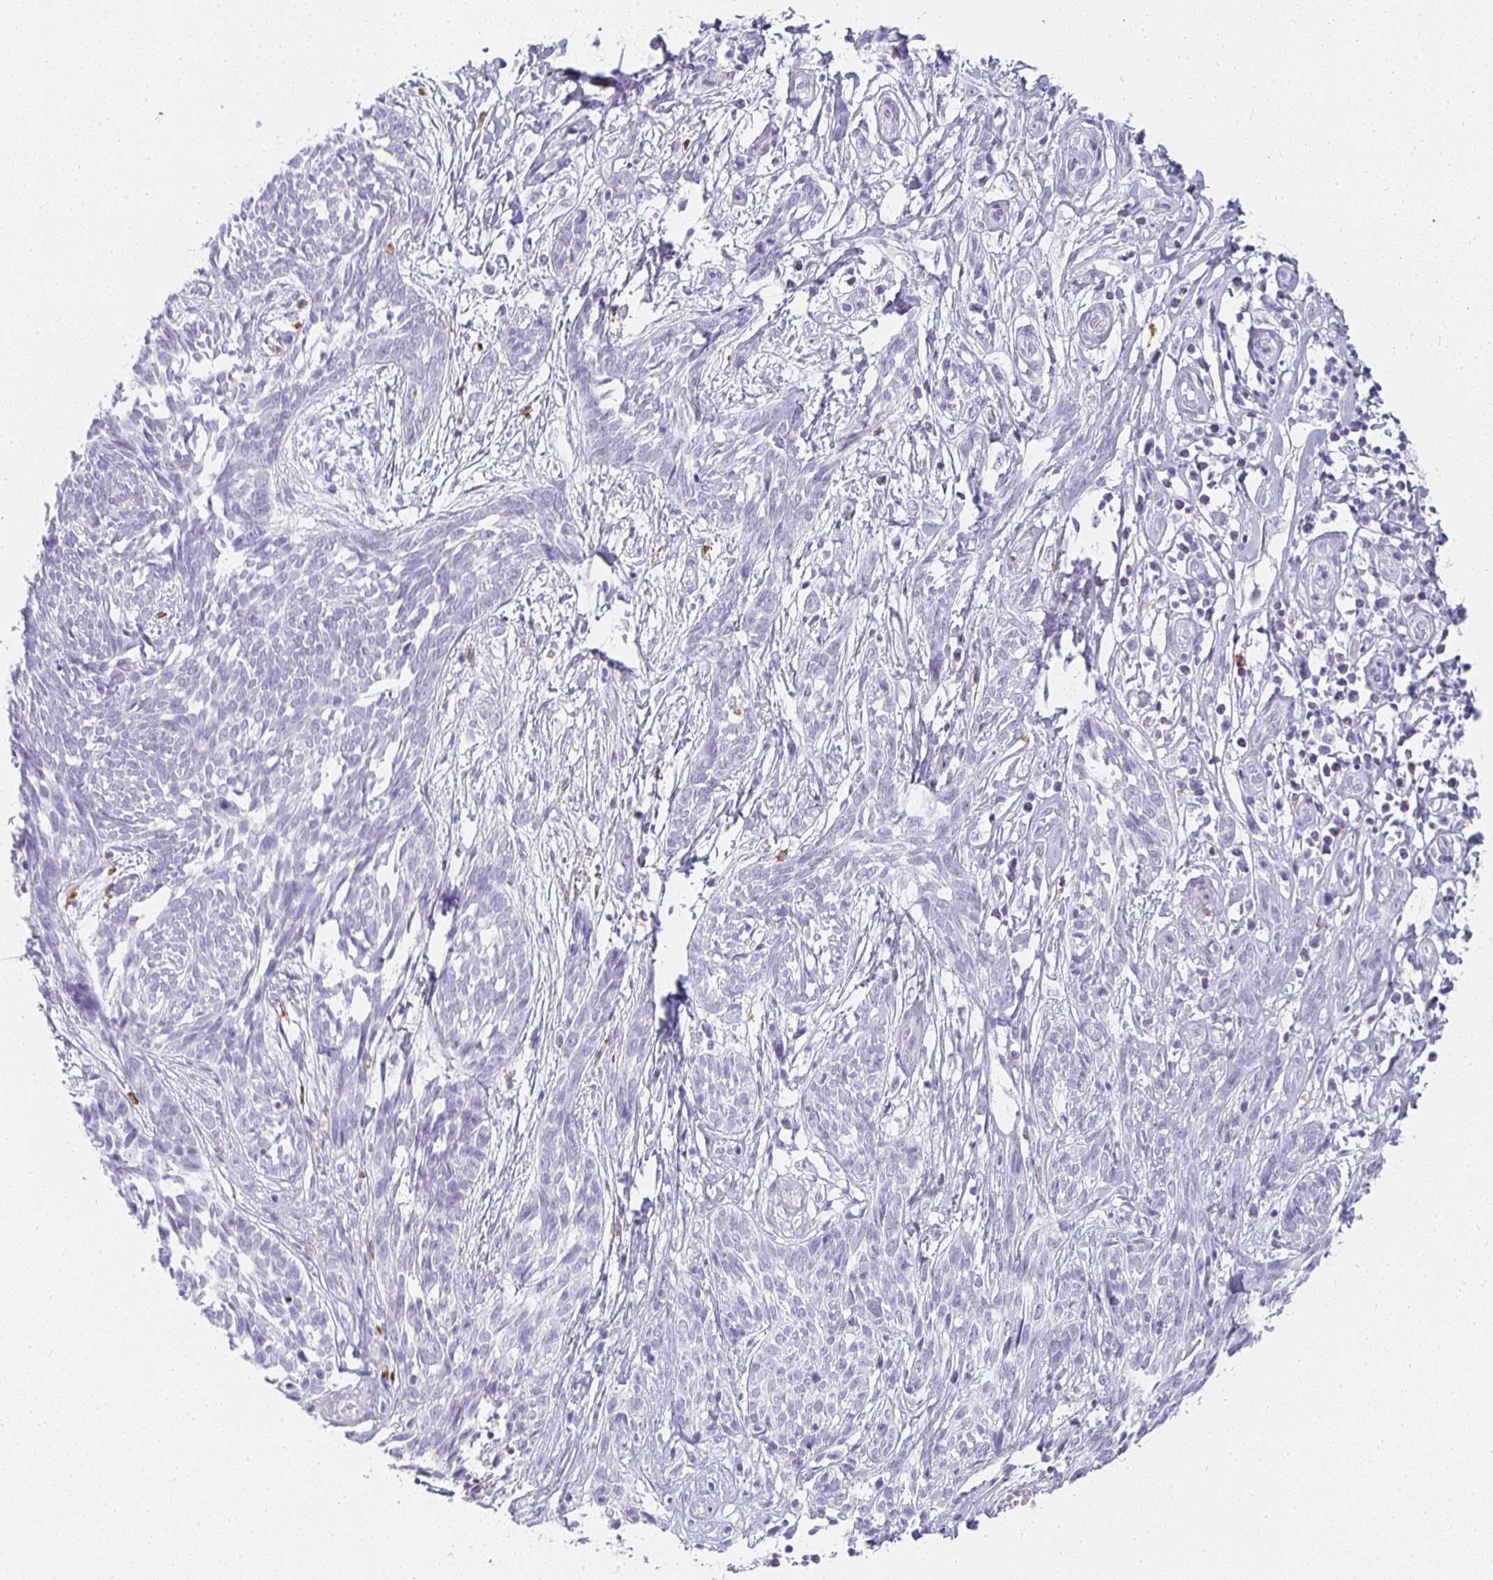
{"staining": {"intensity": "negative", "quantity": "none", "location": "none"}, "tissue": "skin cancer", "cell_type": "Tumor cells", "image_type": "cancer", "snomed": [{"axis": "morphology", "description": "Basal cell carcinoma"}, {"axis": "topography", "description": "Skin"}, {"axis": "topography", "description": "Skin, foot"}], "caption": "High magnification brightfield microscopy of skin basal cell carcinoma stained with DAB (3,3'-diaminobenzidine) (brown) and counterstained with hematoxylin (blue): tumor cells show no significant positivity.", "gene": "TPSD1", "patient": {"sex": "female", "age": 86}}